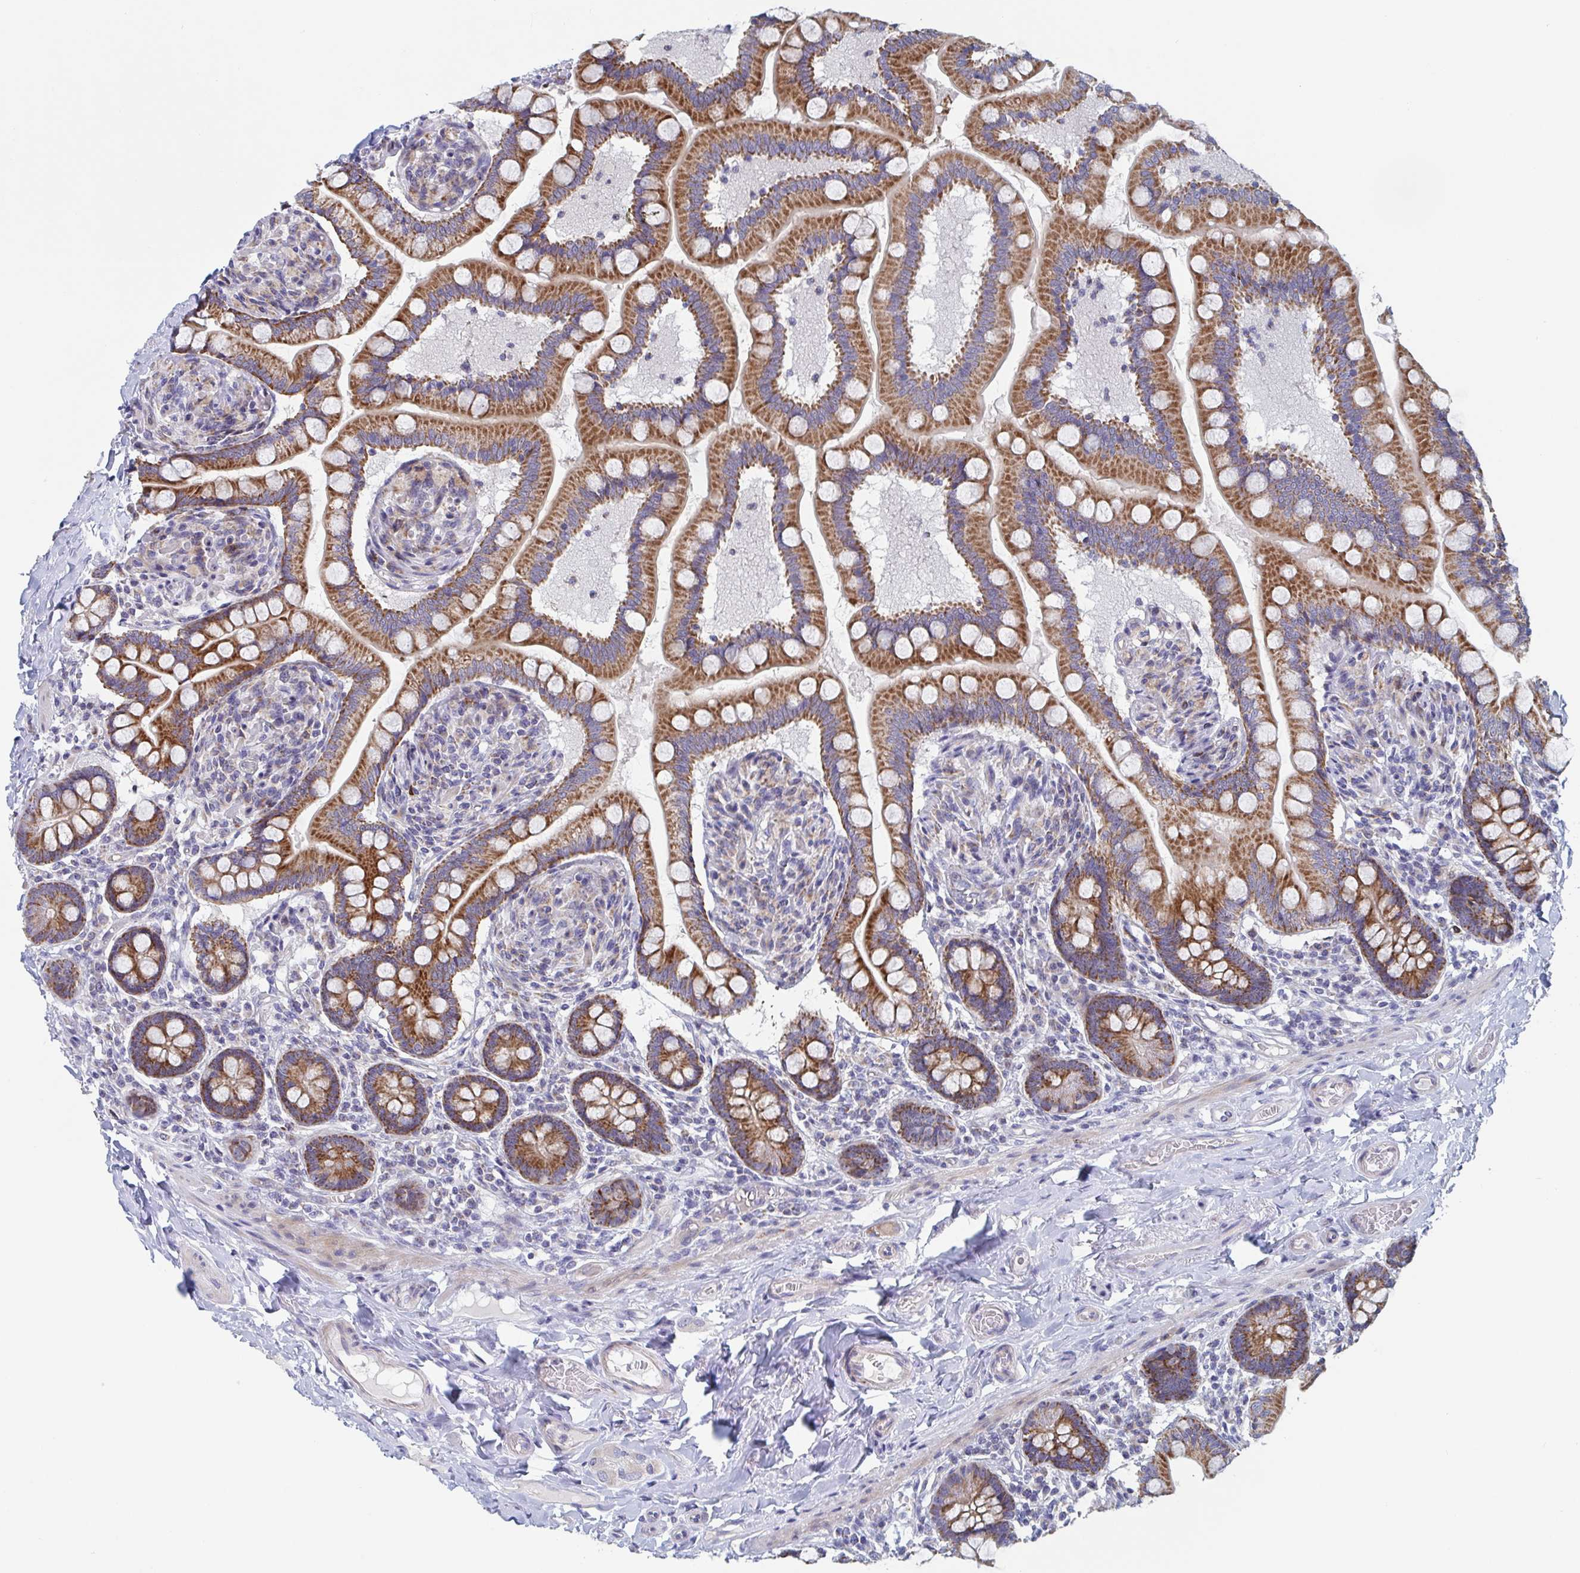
{"staining": {"intensity": "strong", "quantity": ">75%", "location": "cytoplasmic/membranous,nuclear"}, "tissue": "small intestine", "cell_type": "Glandular cells", "image_type": "normal", "snomed": [{"axis": "morphology", "description": "Normal tissue, NOS"}, {"axis": "topography", "description": "Small intestine"}], "caption": "Immunohistochemical staining of benign small intestine shows >75% levels of strong cytoplasmic/membranous,nuclear protein positivity in about >75% of glandular cells.", "gene": "MRPL53", "patient": {"sex": "female", "age": 64}}